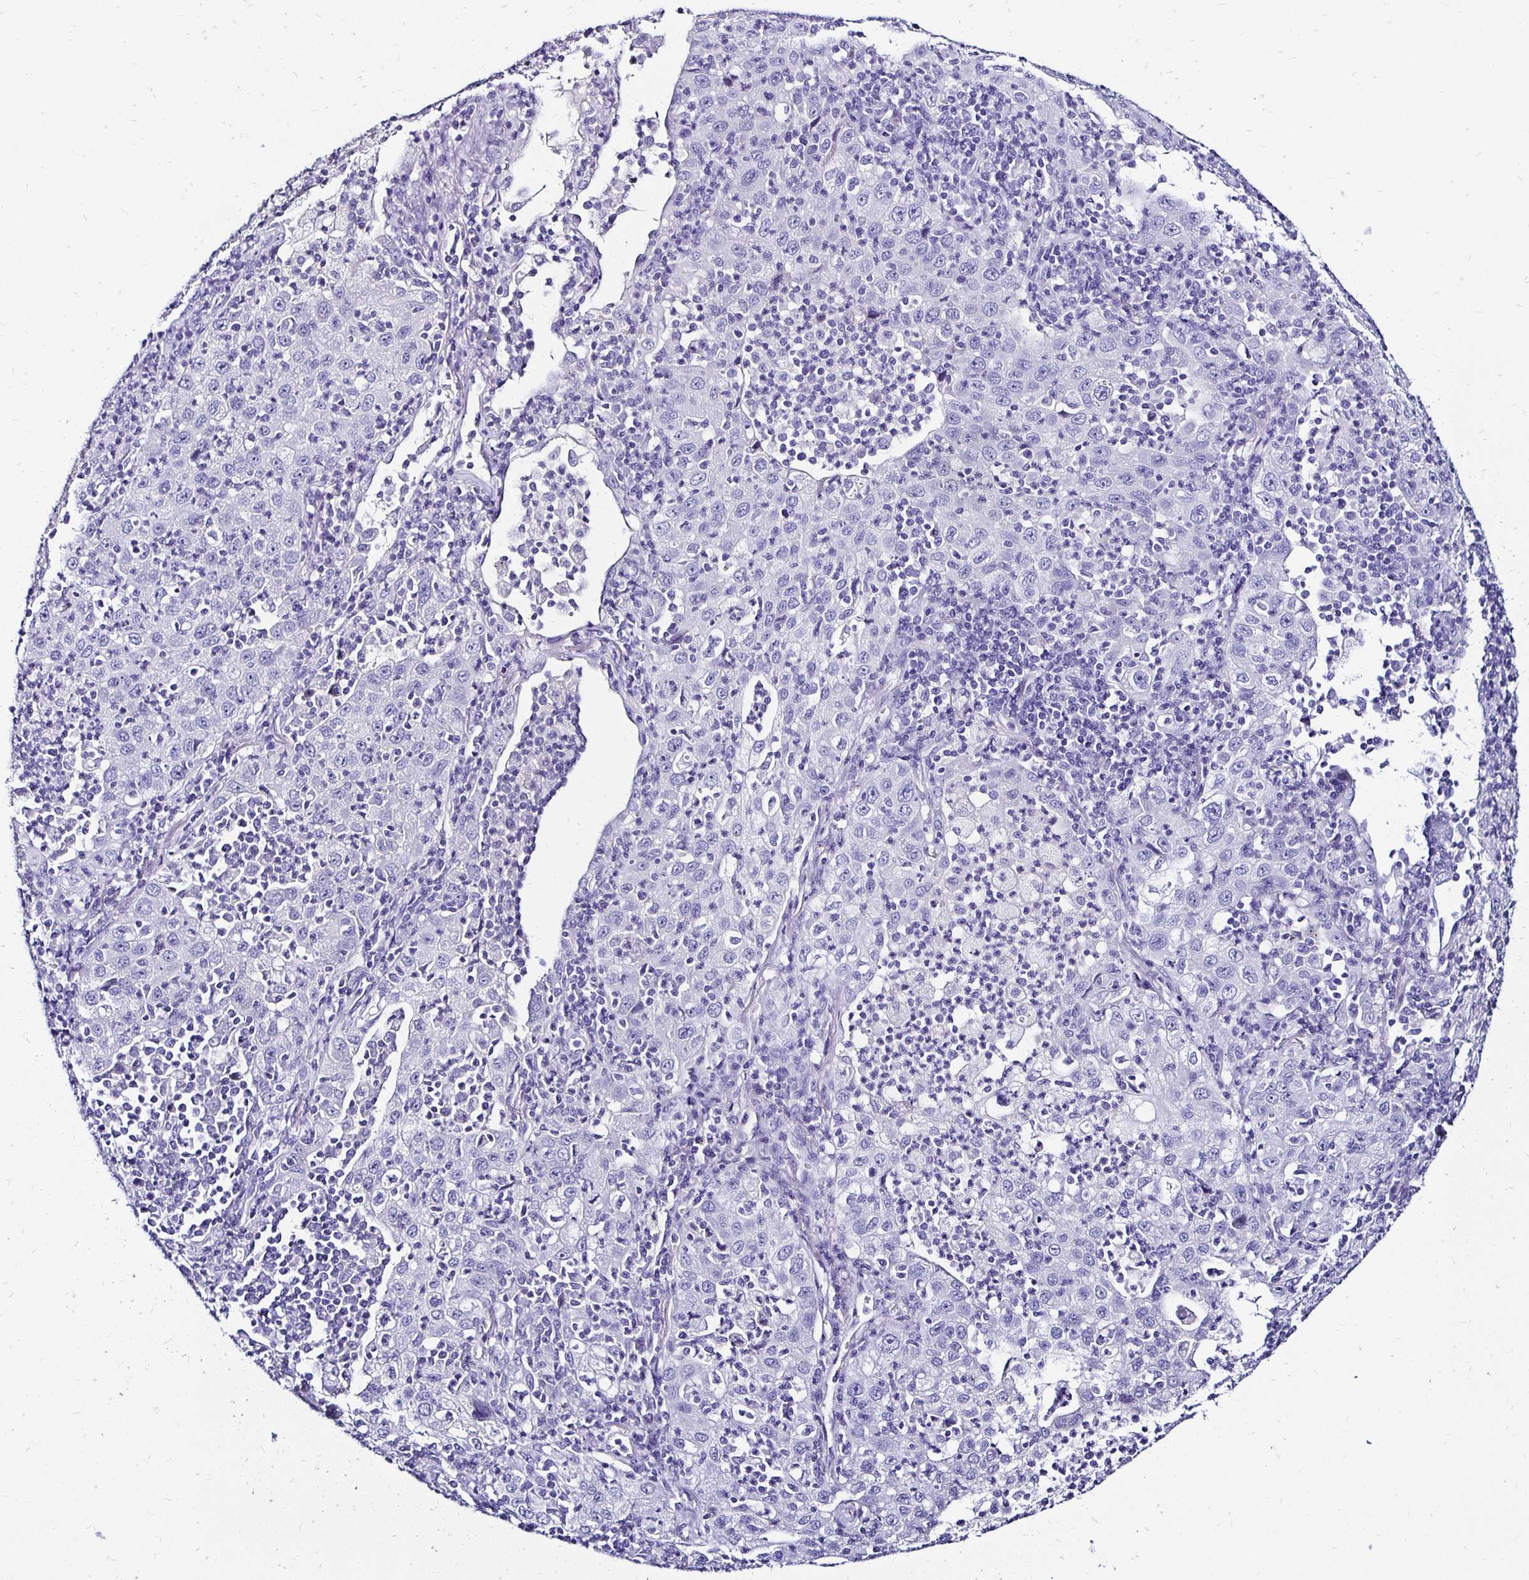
{"staining": {"intensity": "negative", "quantity": "none", "location": "none"}, "tissue": "lung cancer", "cell_type": "Tumor cells", "image_type": "cancer", "snomed": [{"axis": "morphology", "description": "Squamous cell carcinoma, NOS"}, {"axis": "topography", "description": "Lung"}], "caption": "Immunohistochemistry of squamous cell carcinoma (lung) displays no positivity in tumor cells.", "gene": "KCNT1", "patient": {"sex": "male", "age": 71}}